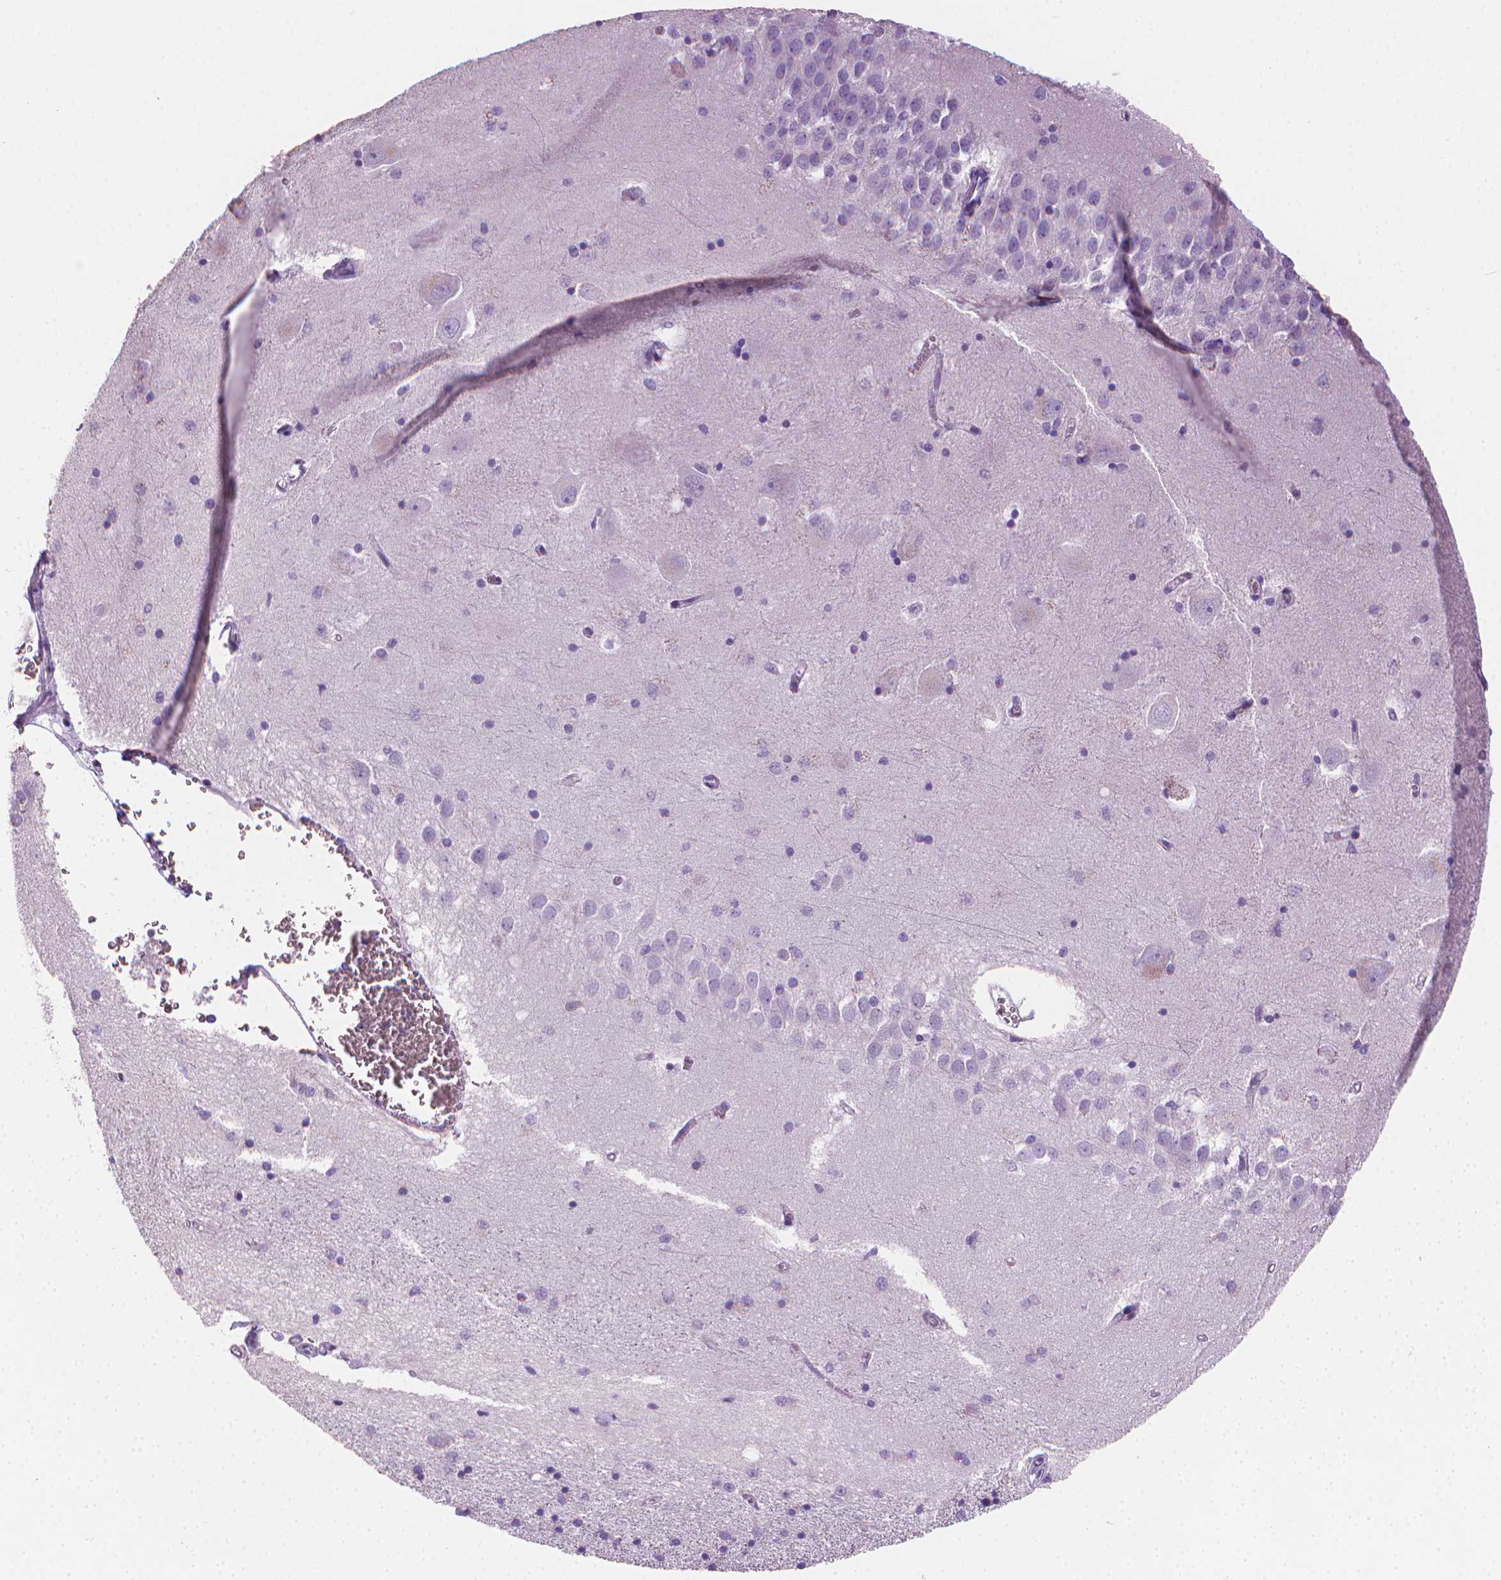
{"staining": {"intensity": "negative", "quantity": "none", "location": "none"}, "tissue": "hippocampus", "cell_type": "Glial cells", "image_type": "normal", "snomed": [{"axis": "morphology", "description": "Normal tissue, NOS"}, {"axis": "topography", "description": "Lateral ventricle wall"}, {"axis": "topography", "description": "Hippocampus"}], "caption": "High magnification brightfield microscopy of benign hippocampus stained with DAB (brown) and counterstained with hematoxylin (blue): glial cells show no significant staining. (Stains: DAB (3,3'-diaminobenzidine) IHC with hematoxylin counter stain, Microscopy: brightfield microscopy at high magnification).", "gene": "CLXN", "patient": {"sex": "female", "age": 63}}